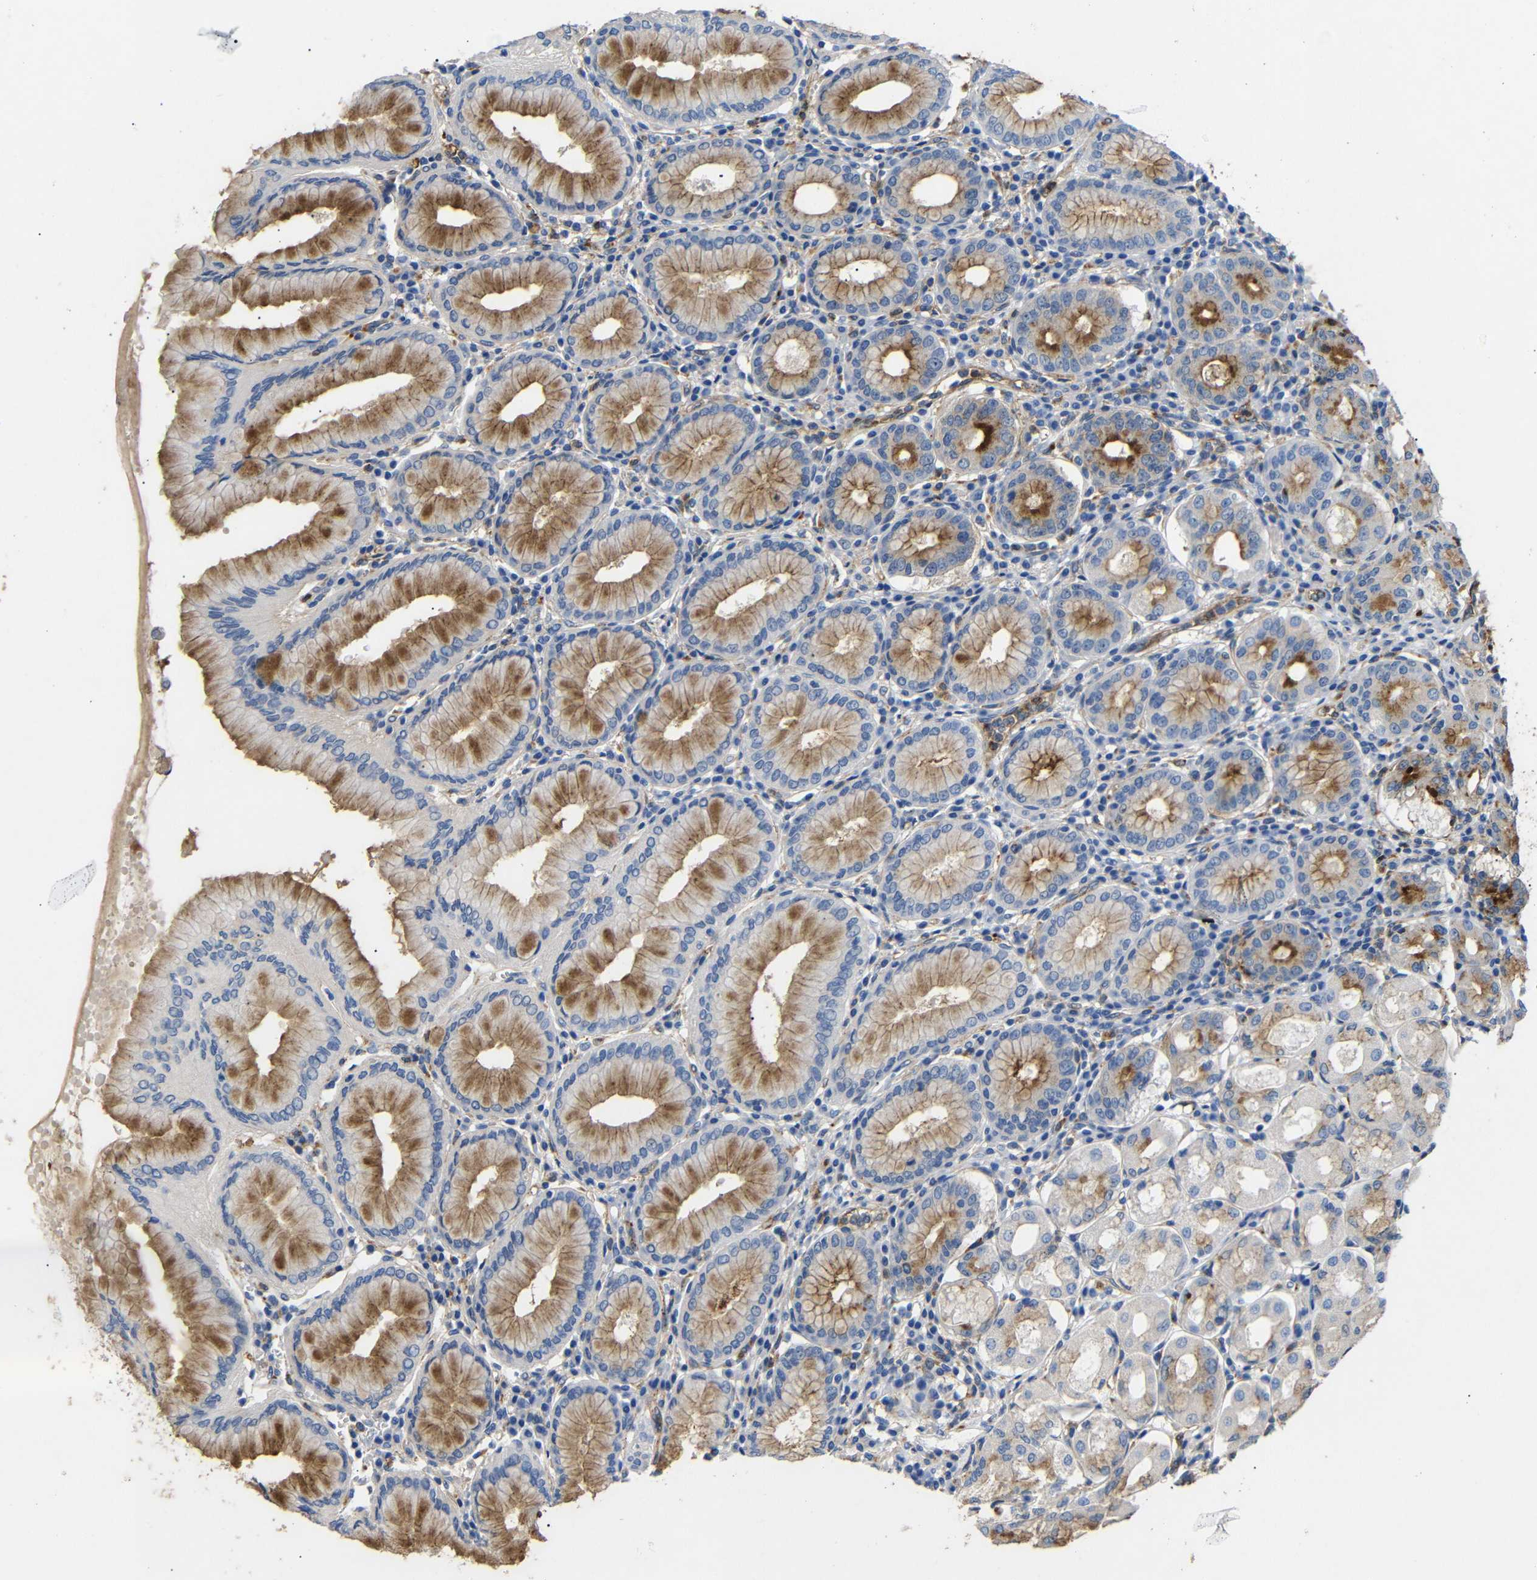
{"staining": {"intensity": "strong", "quantity": "25%-75%", "location": "cytoplasmic/membranous"}, "tissue": "stomach", "cell_type": "Glandular cells", "image_type": "normal", "snomed": [{"axis": "morphology", "description": "Normal tissue, NOS"}, {"axis": "topography", "description": "Stomach"}, {"axis": "topography", "description": "Stomach, lower"}], "caption": "A high amount of strong cytoplasmic/membranous positivity is seen in approximately 25%-75% of glandular cells in benign stomach.", "gene": "SDCBP", "patient": {"sex": "female", "age": 56}}